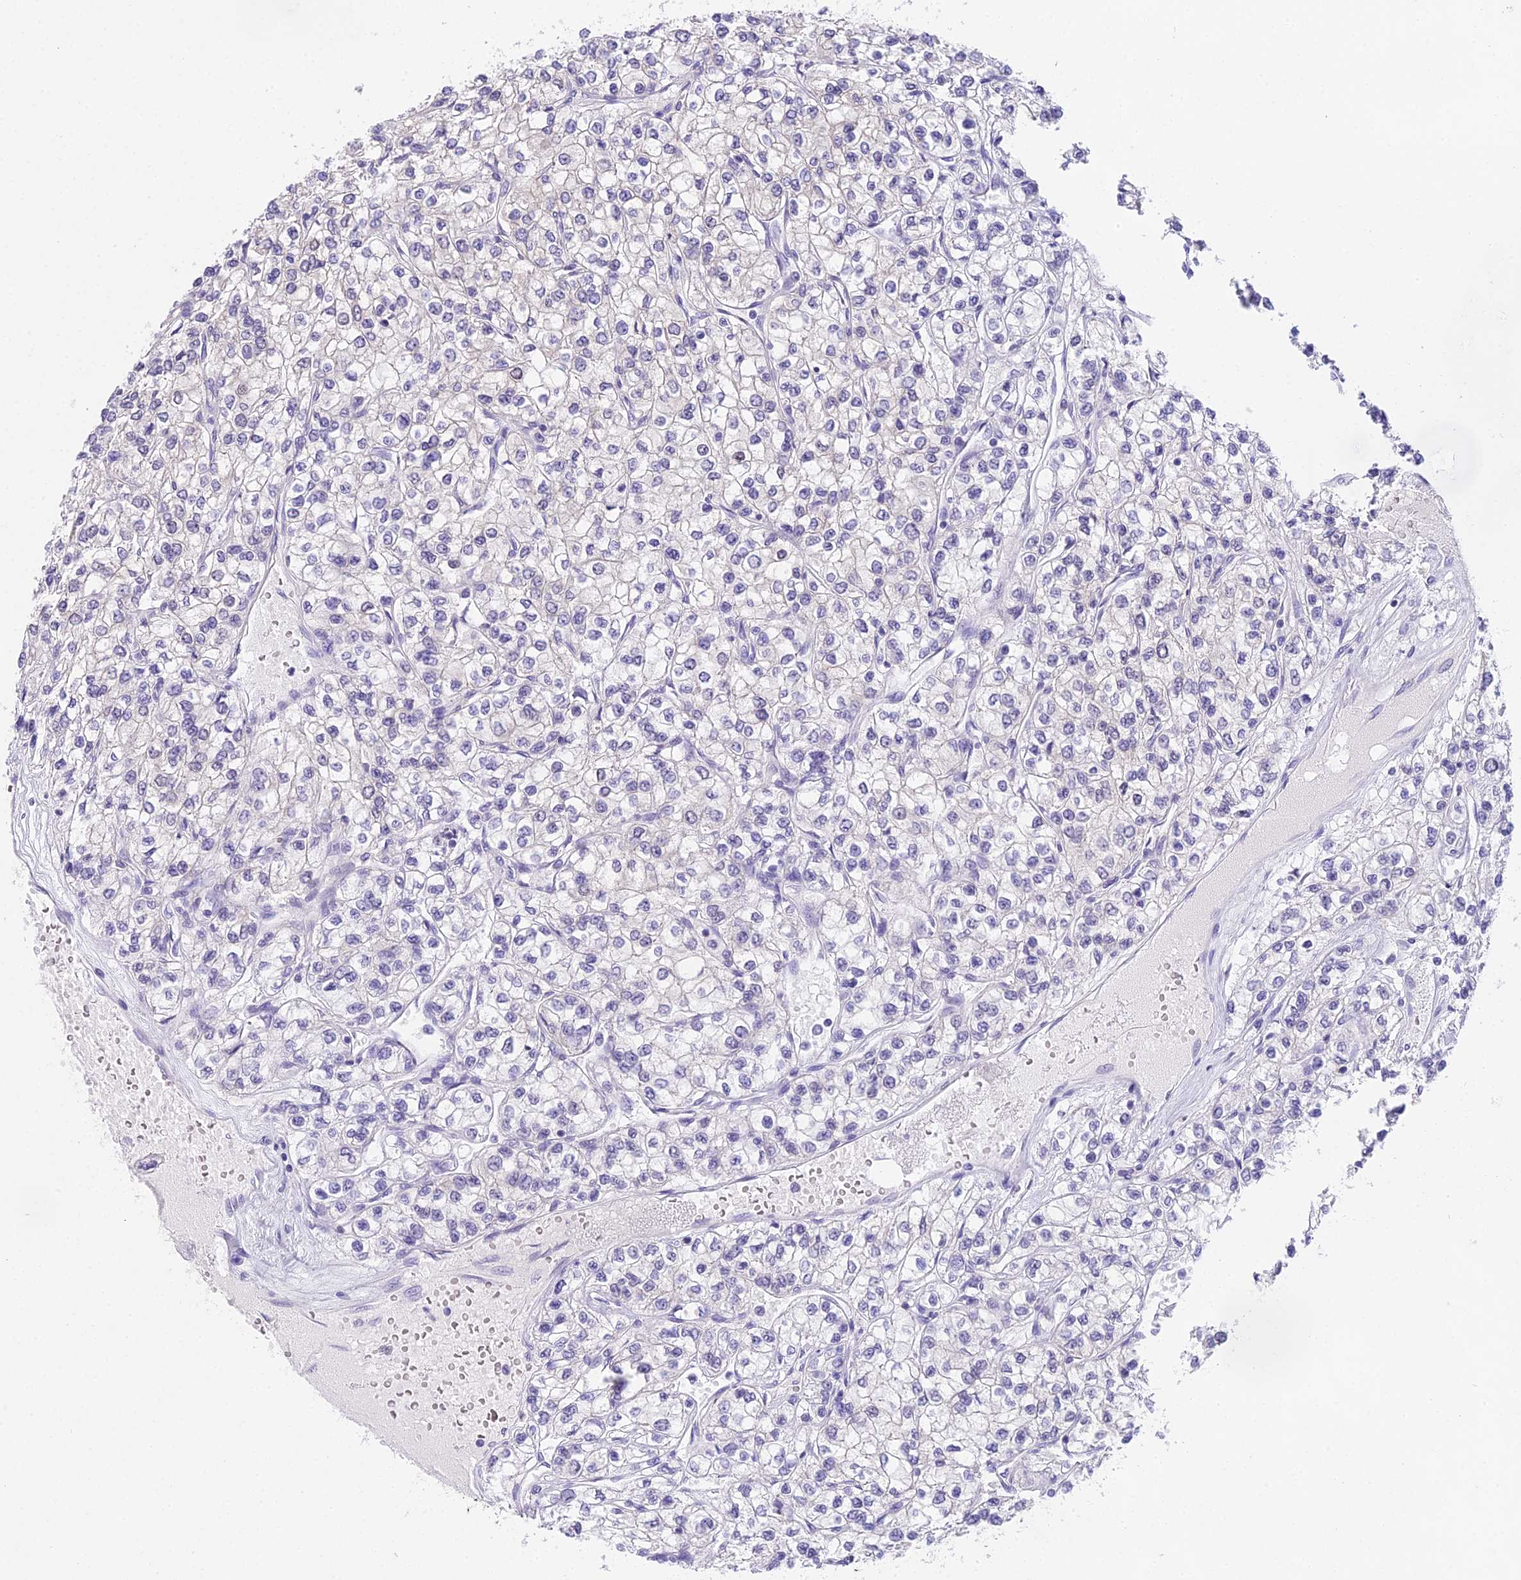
{"staining": {"intensity": "negative", "quantity": "none", "location": "none"}, "tissue": "renal cancer", "cell_type": "Tumor cells", "image_type": "cancer", "snomed": [{"axis": "morphology", "description": "Adenocarcinoma, NOS"}, {"axis": "topography", "description": "Kidney"}], "caption": "Tumor cells show no significant protein expression in renal cancer. The staining was performed using DAB to visualize the protein expression in brown, while the nuclei were stained in blue with hematoxylin (Magnification: 20x).", "gene": "MAT2A", "patient": {"sex": "male", "age": 80}}